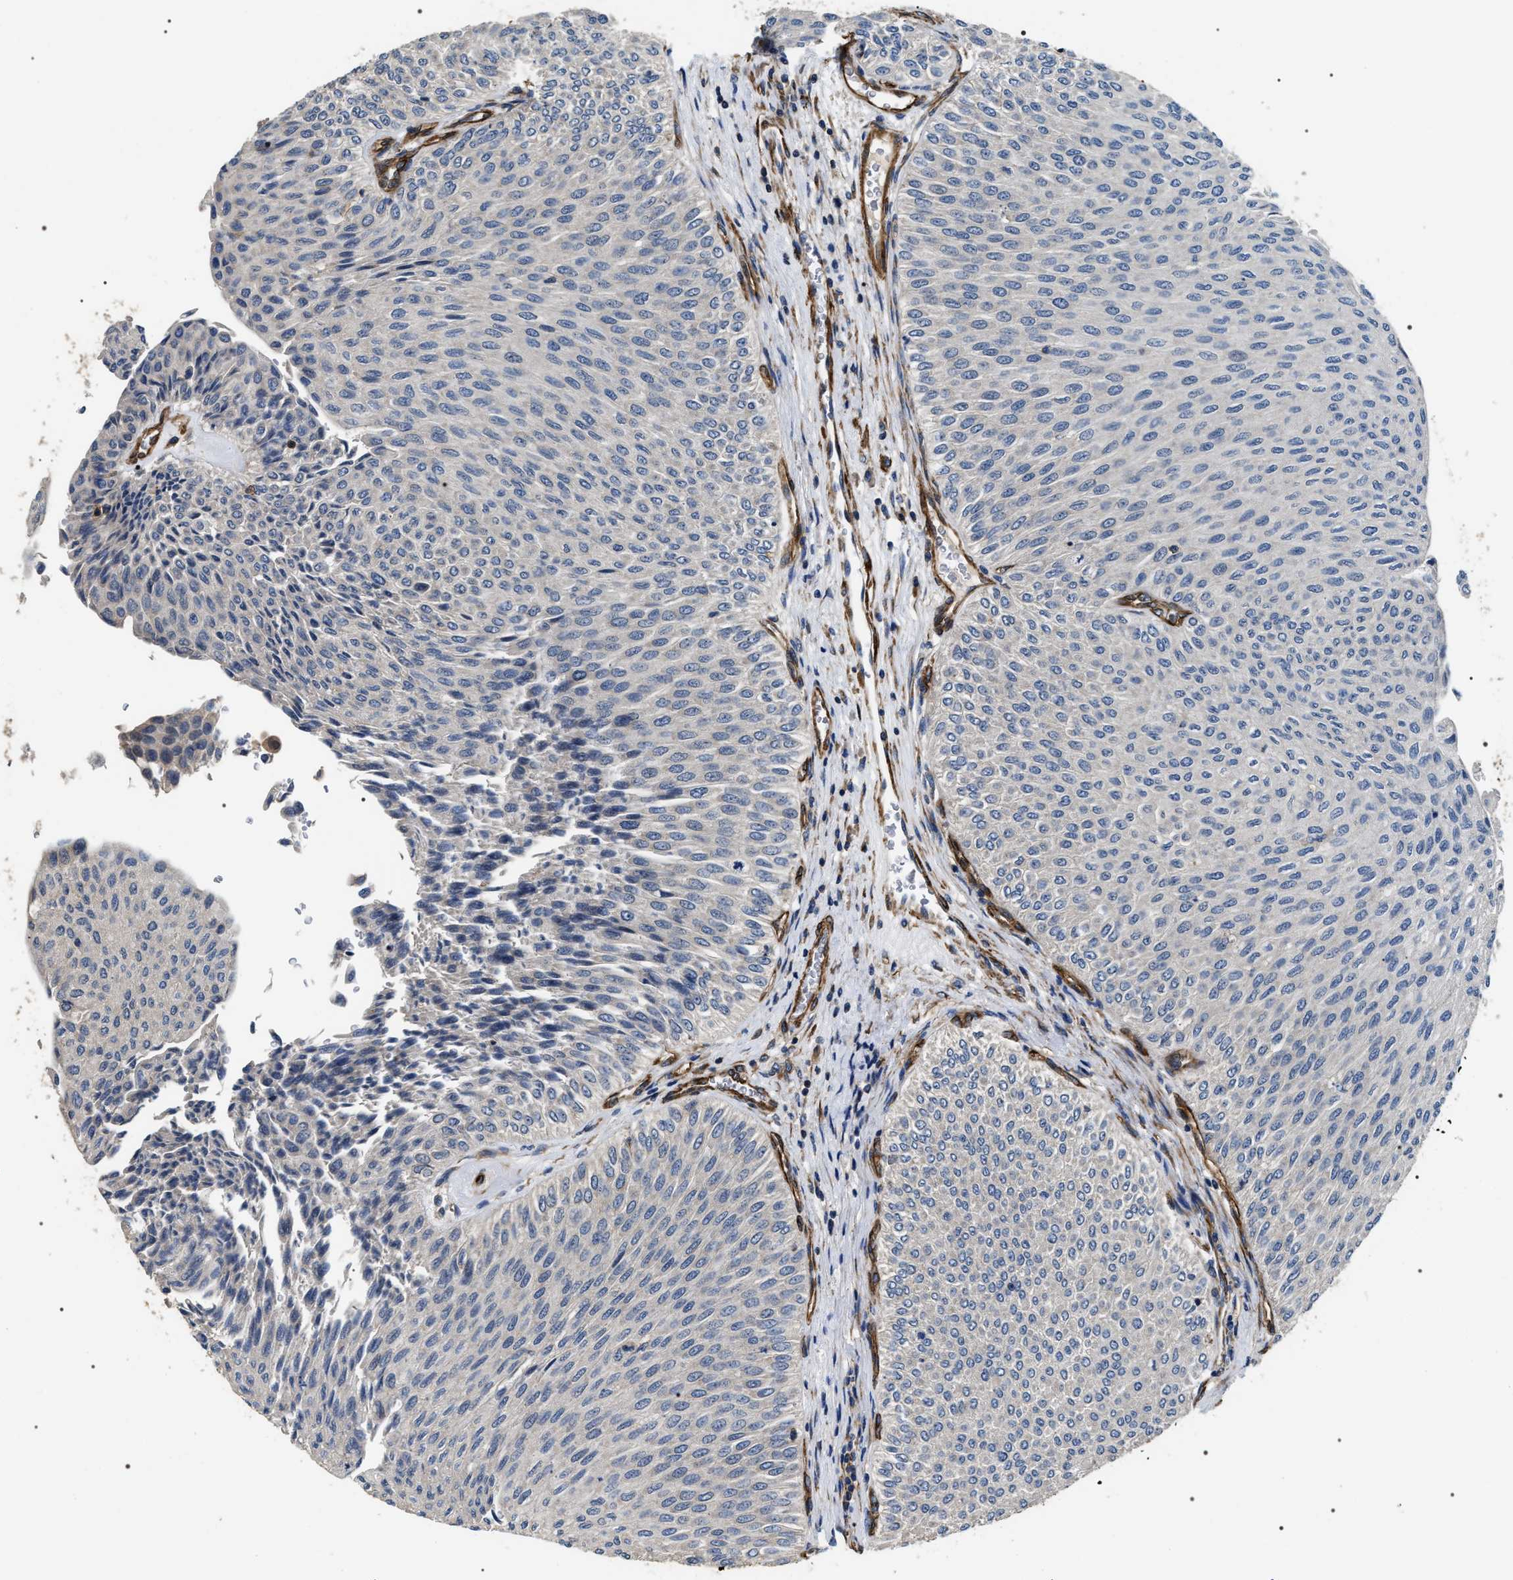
{"staining": {"intensity": "negative", "quantity": "none", "location": "none"}, "tissue": "urothelial cancer", "cell_type": "Tumor cells", "image_type": "cancer", "snomed": [{"axis": "morphology", "description": "Urothelial carcinoma, Low grade"}, {"axis": "topography", "description": "Urinary bladder"}], "caption": "DAB immunohistochemical staining of human low-grade urothelial carcinoma exhibits no significant positivity in tumor cells.", "gene": "ZC3HAV1L", "patient": {"sex": "male", "age": 78}}